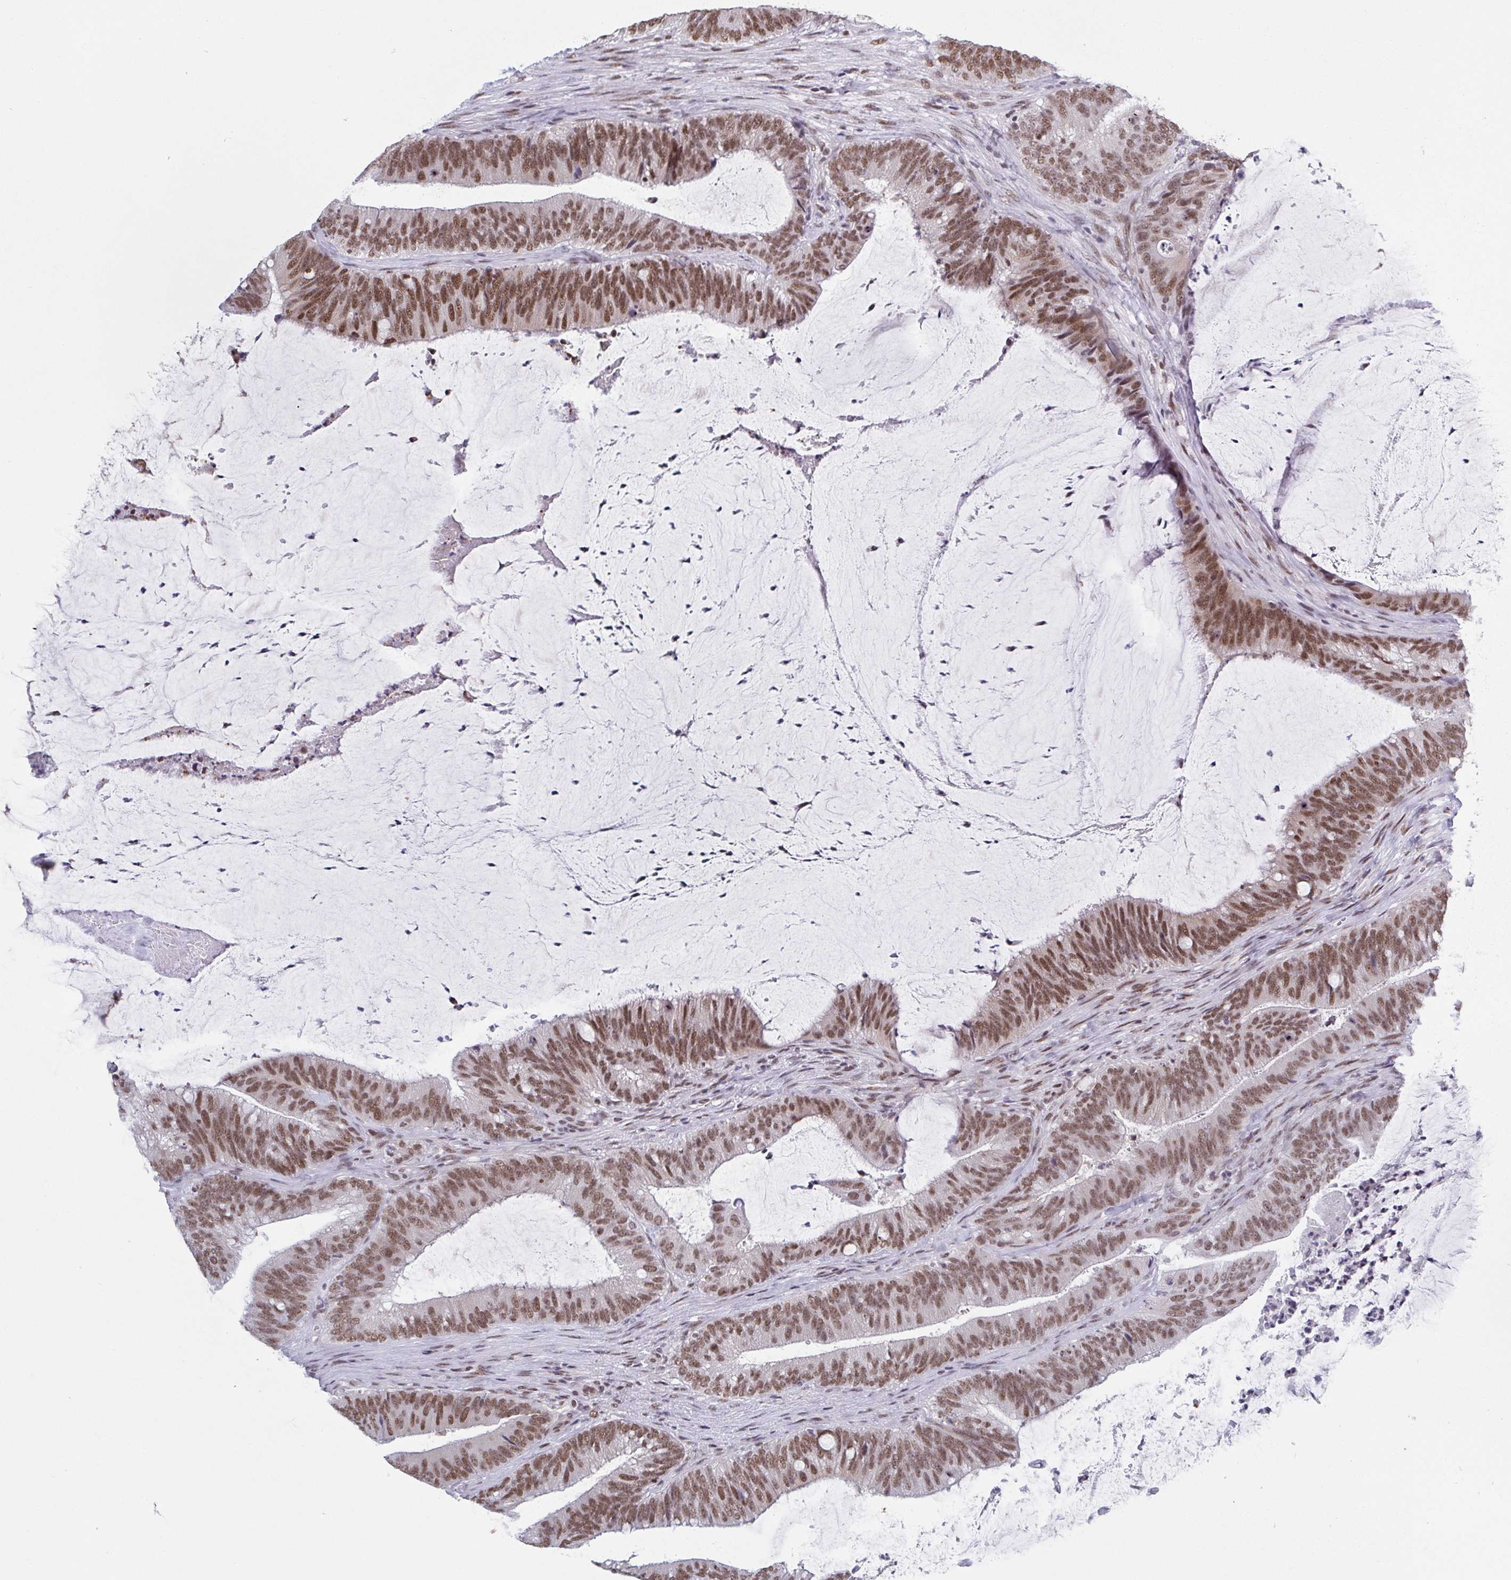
{"staining": {"intensity": "moderate", "quantity": ">75%", "location": "nuclear"}, "tissue": "colorectal cancer", "cell_type": "Tumor cells", "image_type": "cancer", "snomed": [{"axis": "morphology", "description": "Adenocarcinoma, NOS"}, {"axis": "topography", "description": "Colon"}], "caption": "Human colorectal adenocarcinoma stained with a protein marker exhibits moderate staining in tumor cells.", "gene": "SLC7A10", "patient": {"sex": "female", "age": 43}}